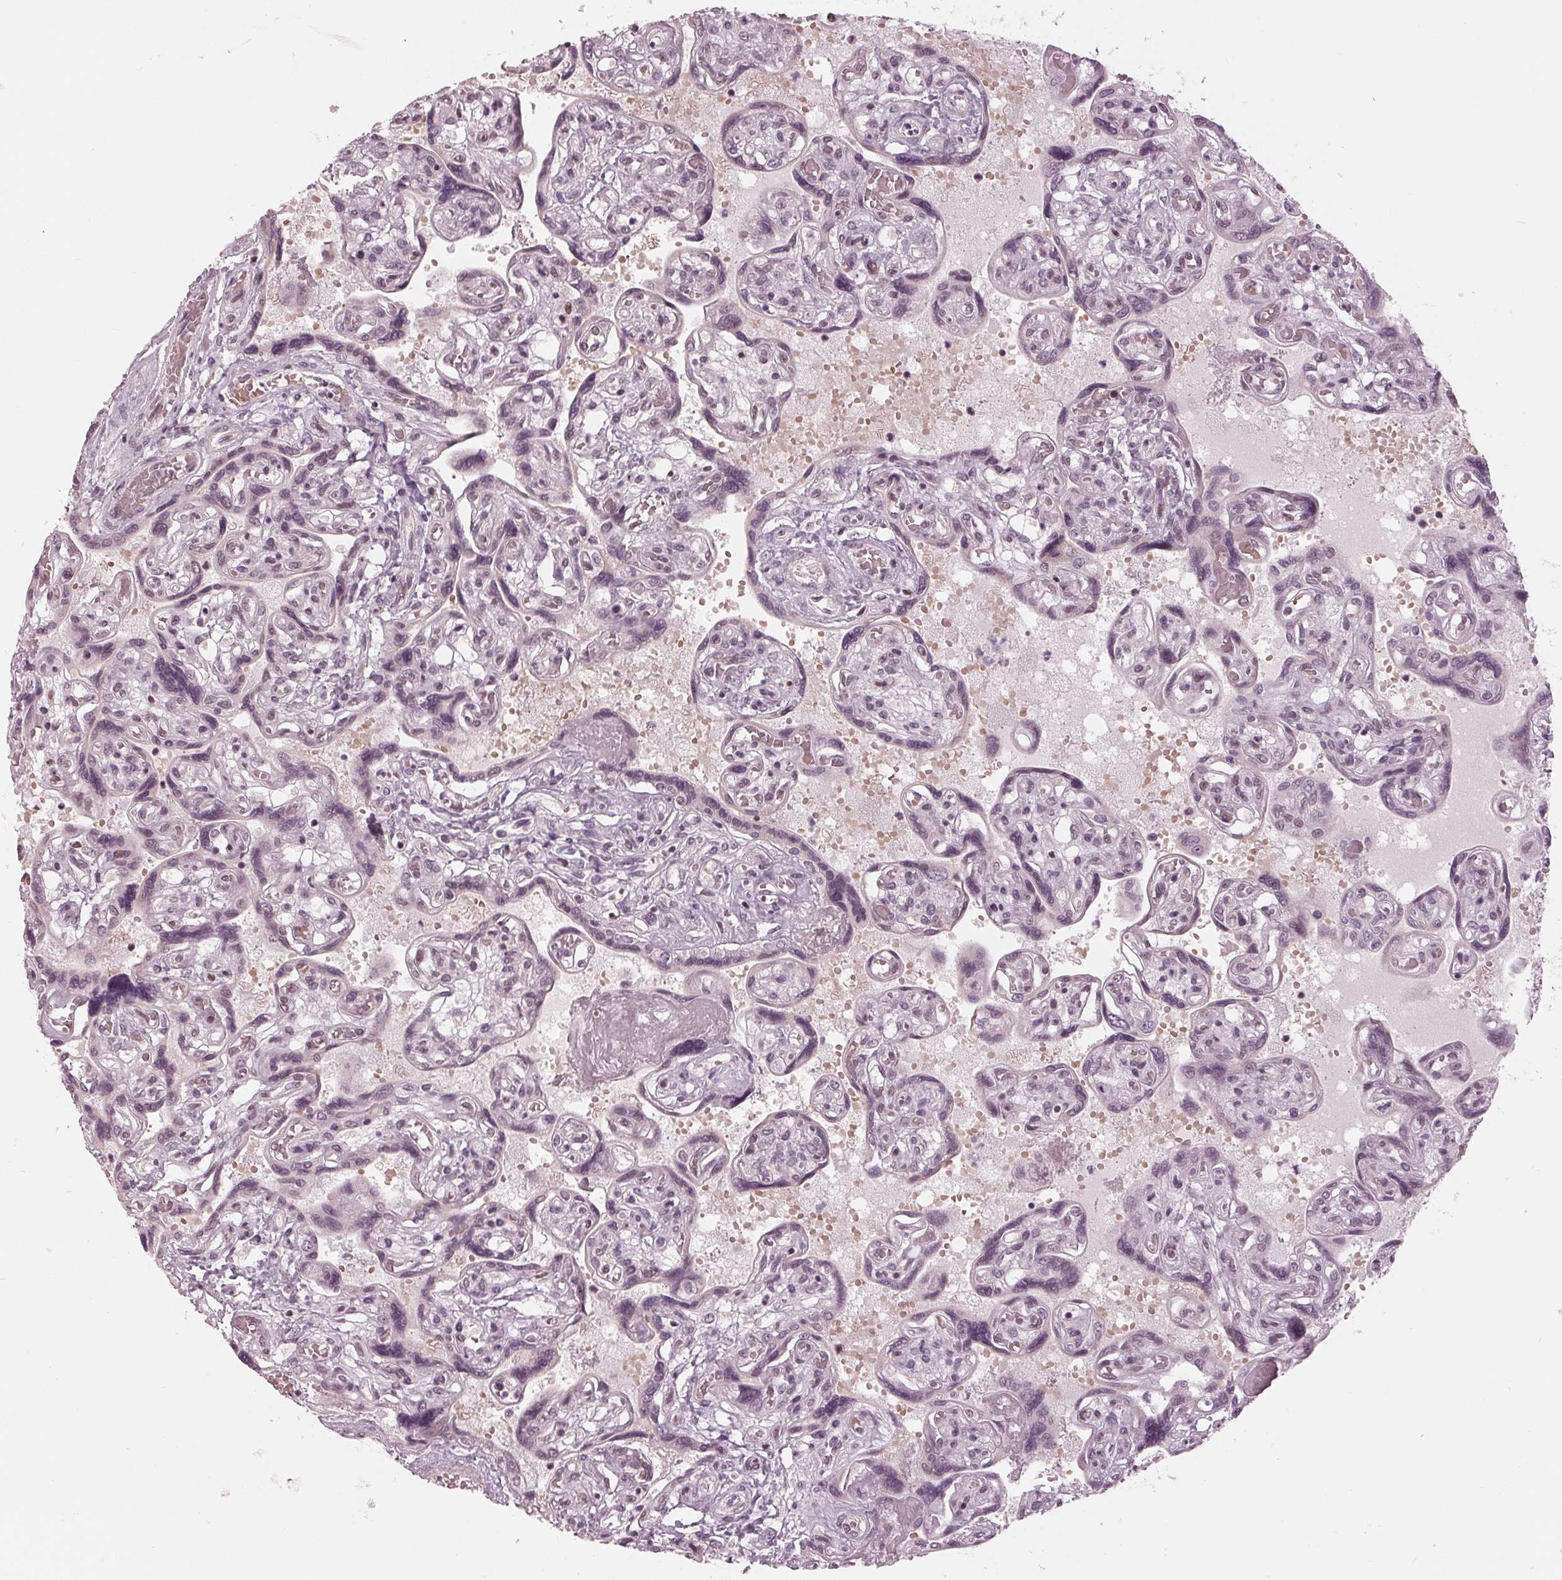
{"staining": {"intensity": "weak", "quantity": "25%-75%", "location": "nuclear"}, "tissue": "placenta", "cell_type": "Decidual cells", "image_type": "normal", "snomed": [{"axis": "morphology", "description": "Normal tissue, NOS"}, {"axis": "topography", "description": "Placenta"}], "caption": "Protein analysis of benign placenta reveals weak nuclear expression in about 25%-75% of decidual cells.", "gene": "DNMT3L", "patient": {"sex": "female", "age": 32}}